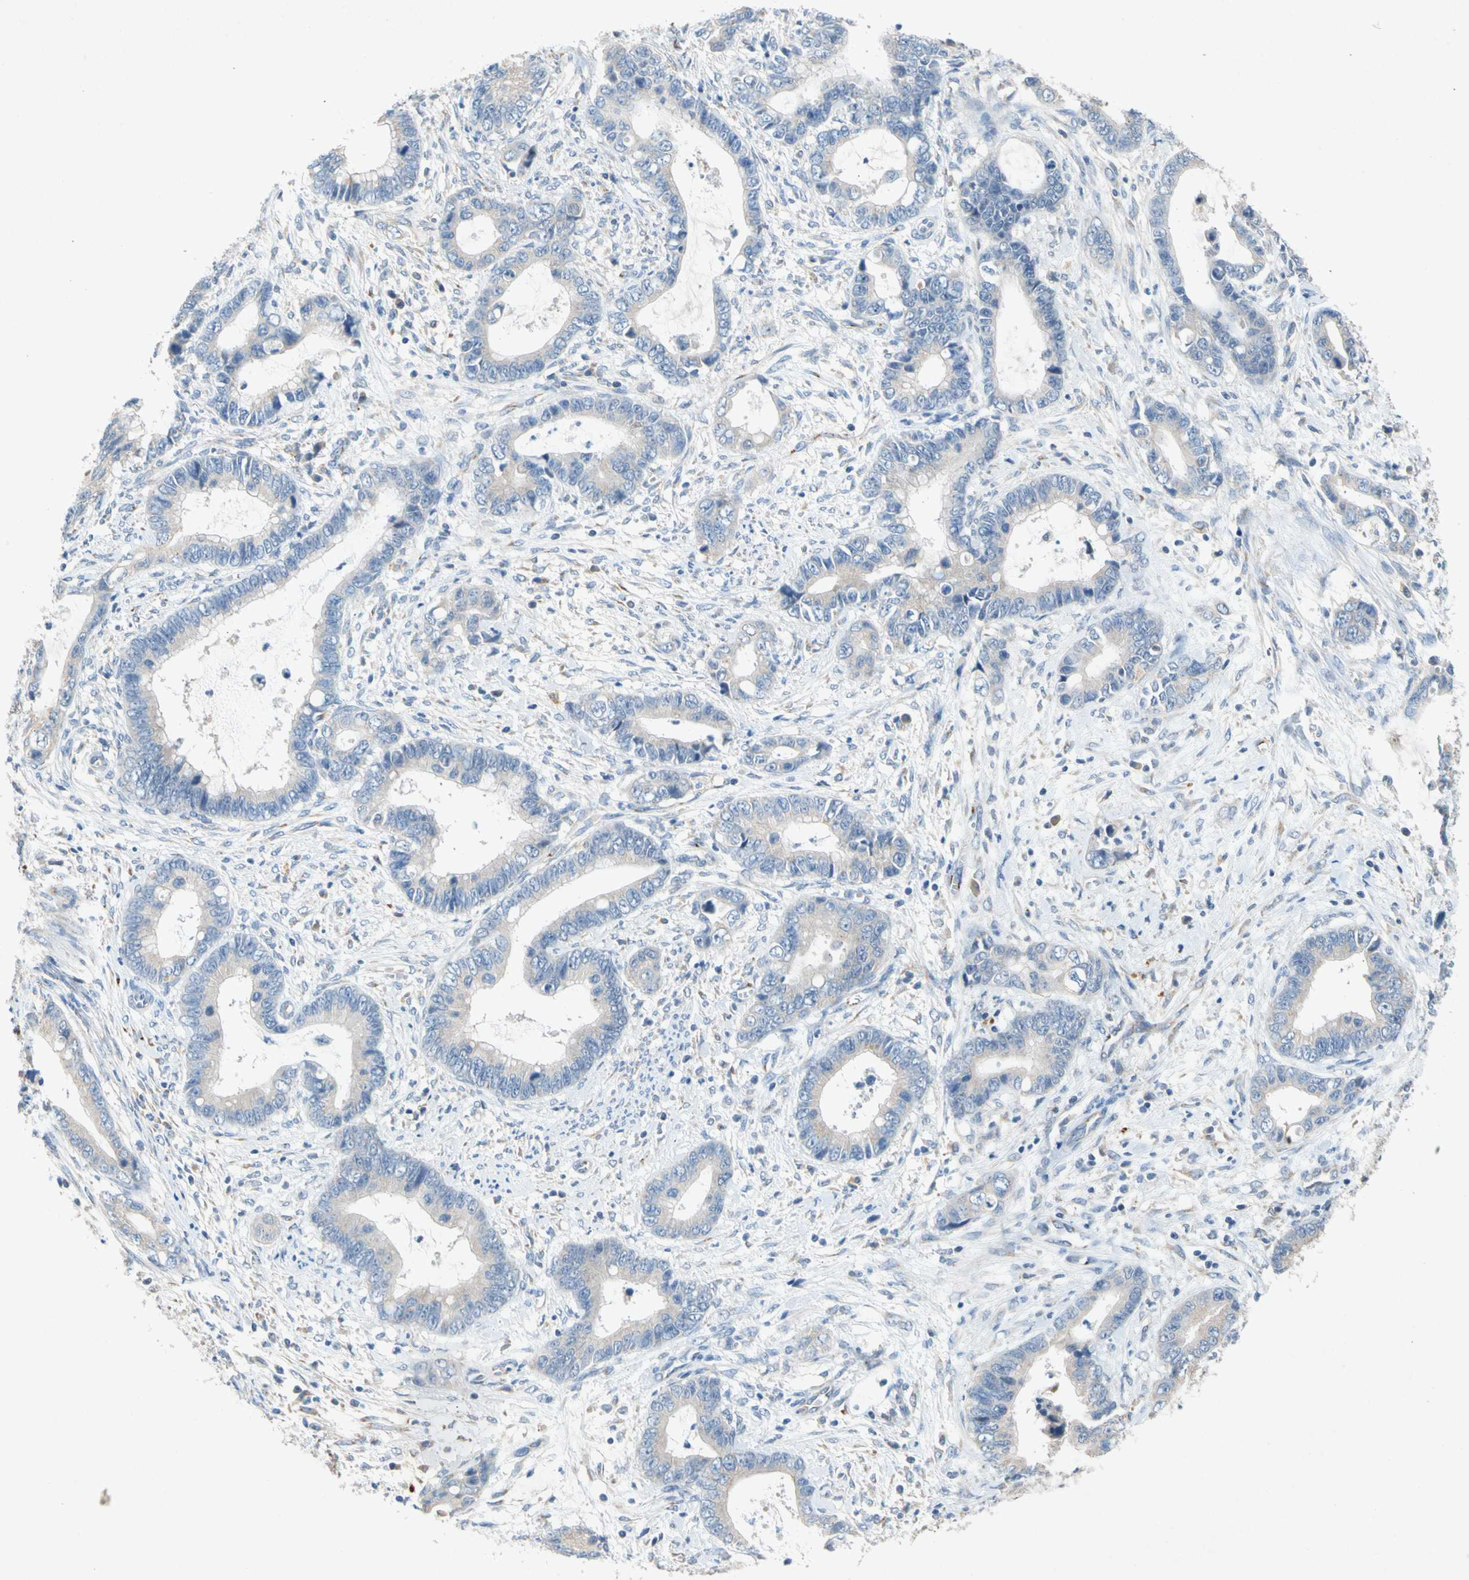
{"staining": {"intensity": "negative", "quantity": "none", "location": "none"}, "tissue": "cervical cancer", "cell_type": "Tumor cells", "image_type": "cancer", "snomed": [{"axis": "morphology", "description": "Adenocarcinoma, NOS"}, {"axis": "topography", "description": "Cervix"}], "caption": "DAB (3,3'-diaminobenzidine) immunohistochemical staining of cervical adenocarcinoma reveals no significant positivity in tumor cells.", "gene": "GASK1B", "patient": {"sex": "female", "age": 44}}